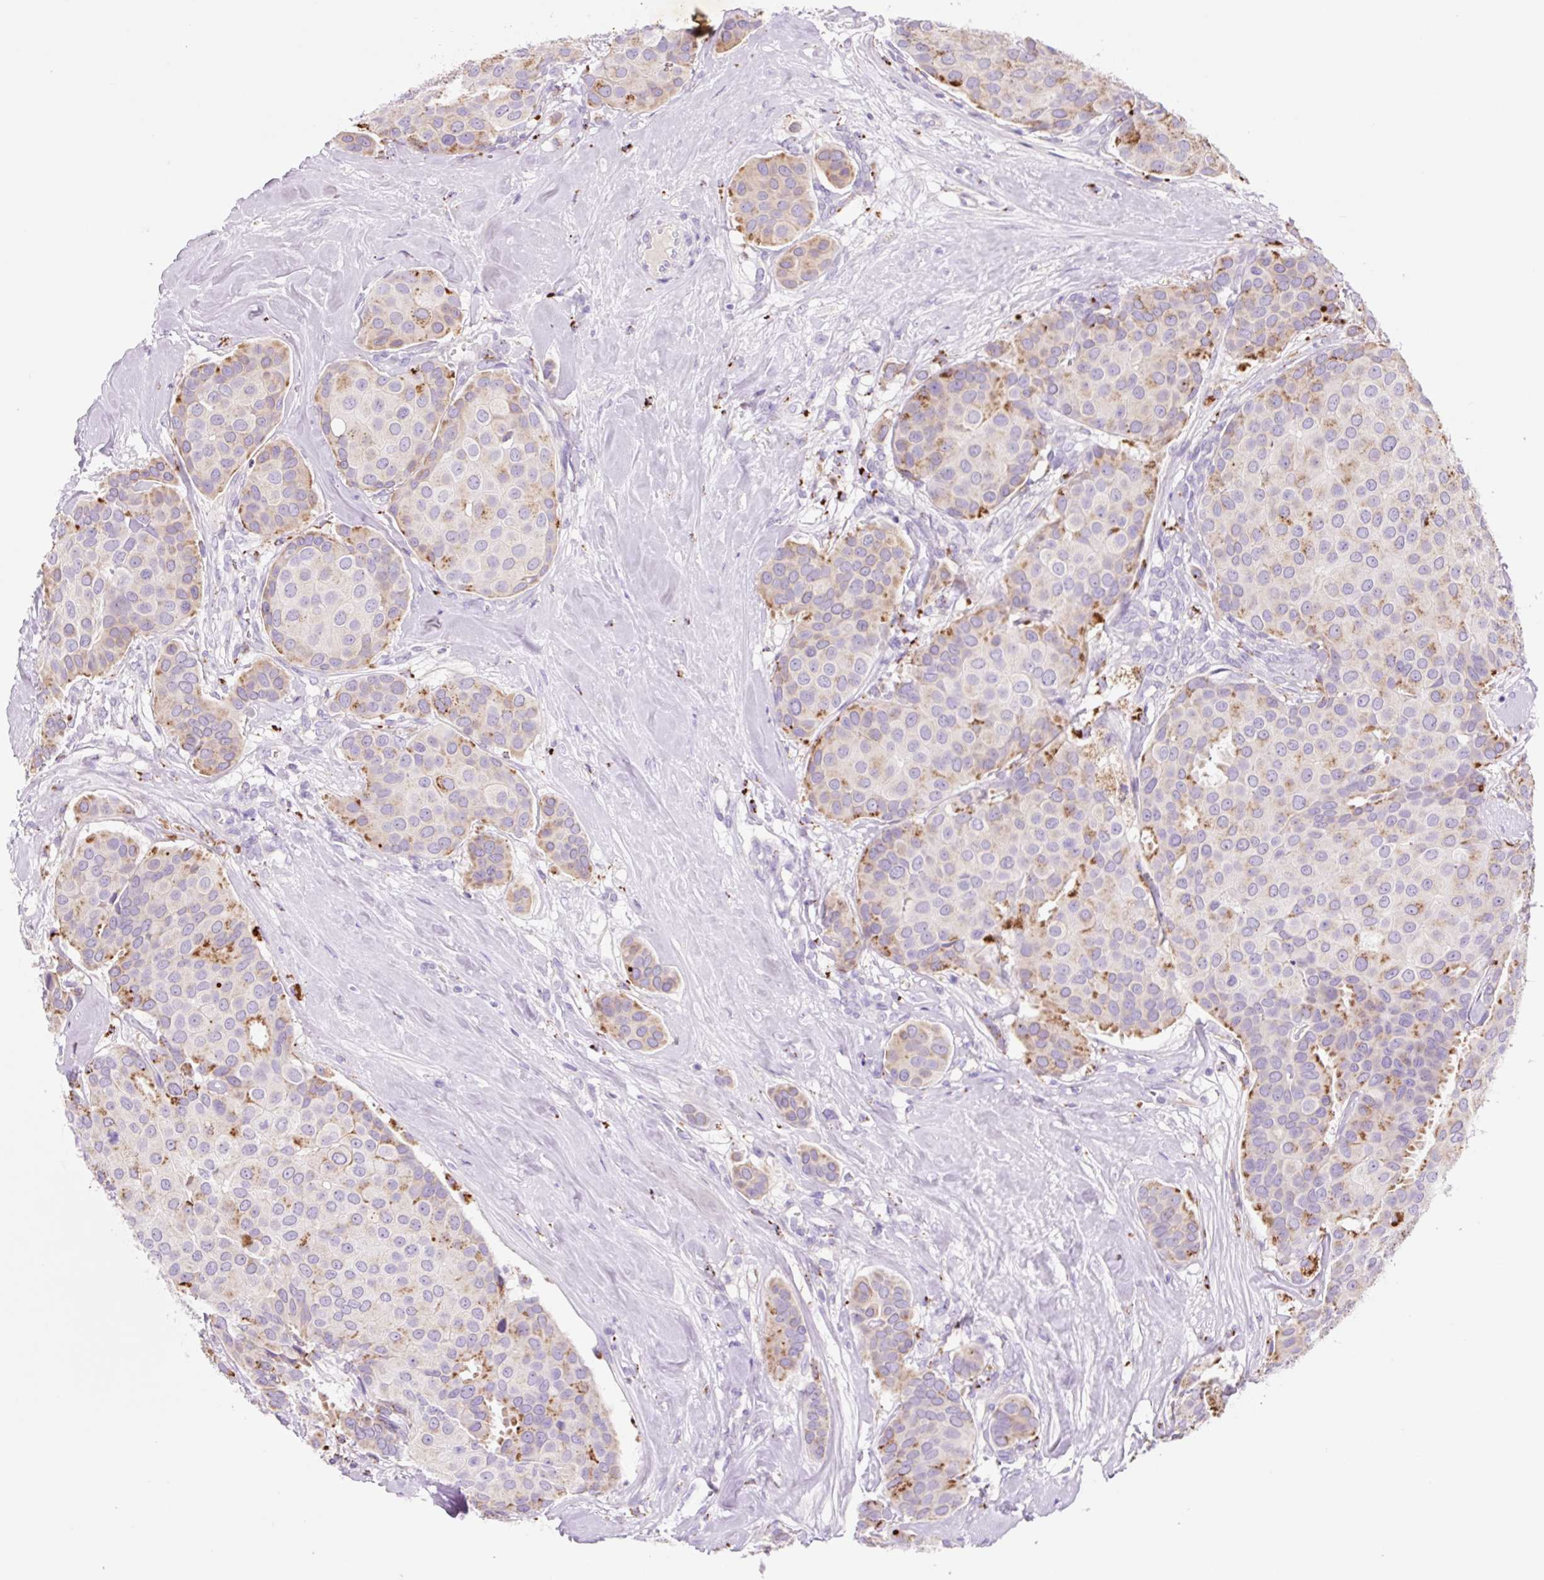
{"staining": {"intensity": "moderate", "quantity": "<25%", "location": "cytoplasmic/membranous"}, "tissue": "breast cancer", "cell_type": "Tumor cells", "image_type": "cancer", "snomed": [{"axis": "morphology", "description": "Duct carcinoma"}, {"axis": "topography", "description": "Breast"}], "caption": "Human breast cancer stained with a protein marker reveals moderate staining in tumor cells.", "gene": "HEXA", "patient": {"sex": "female", "age": 70}}